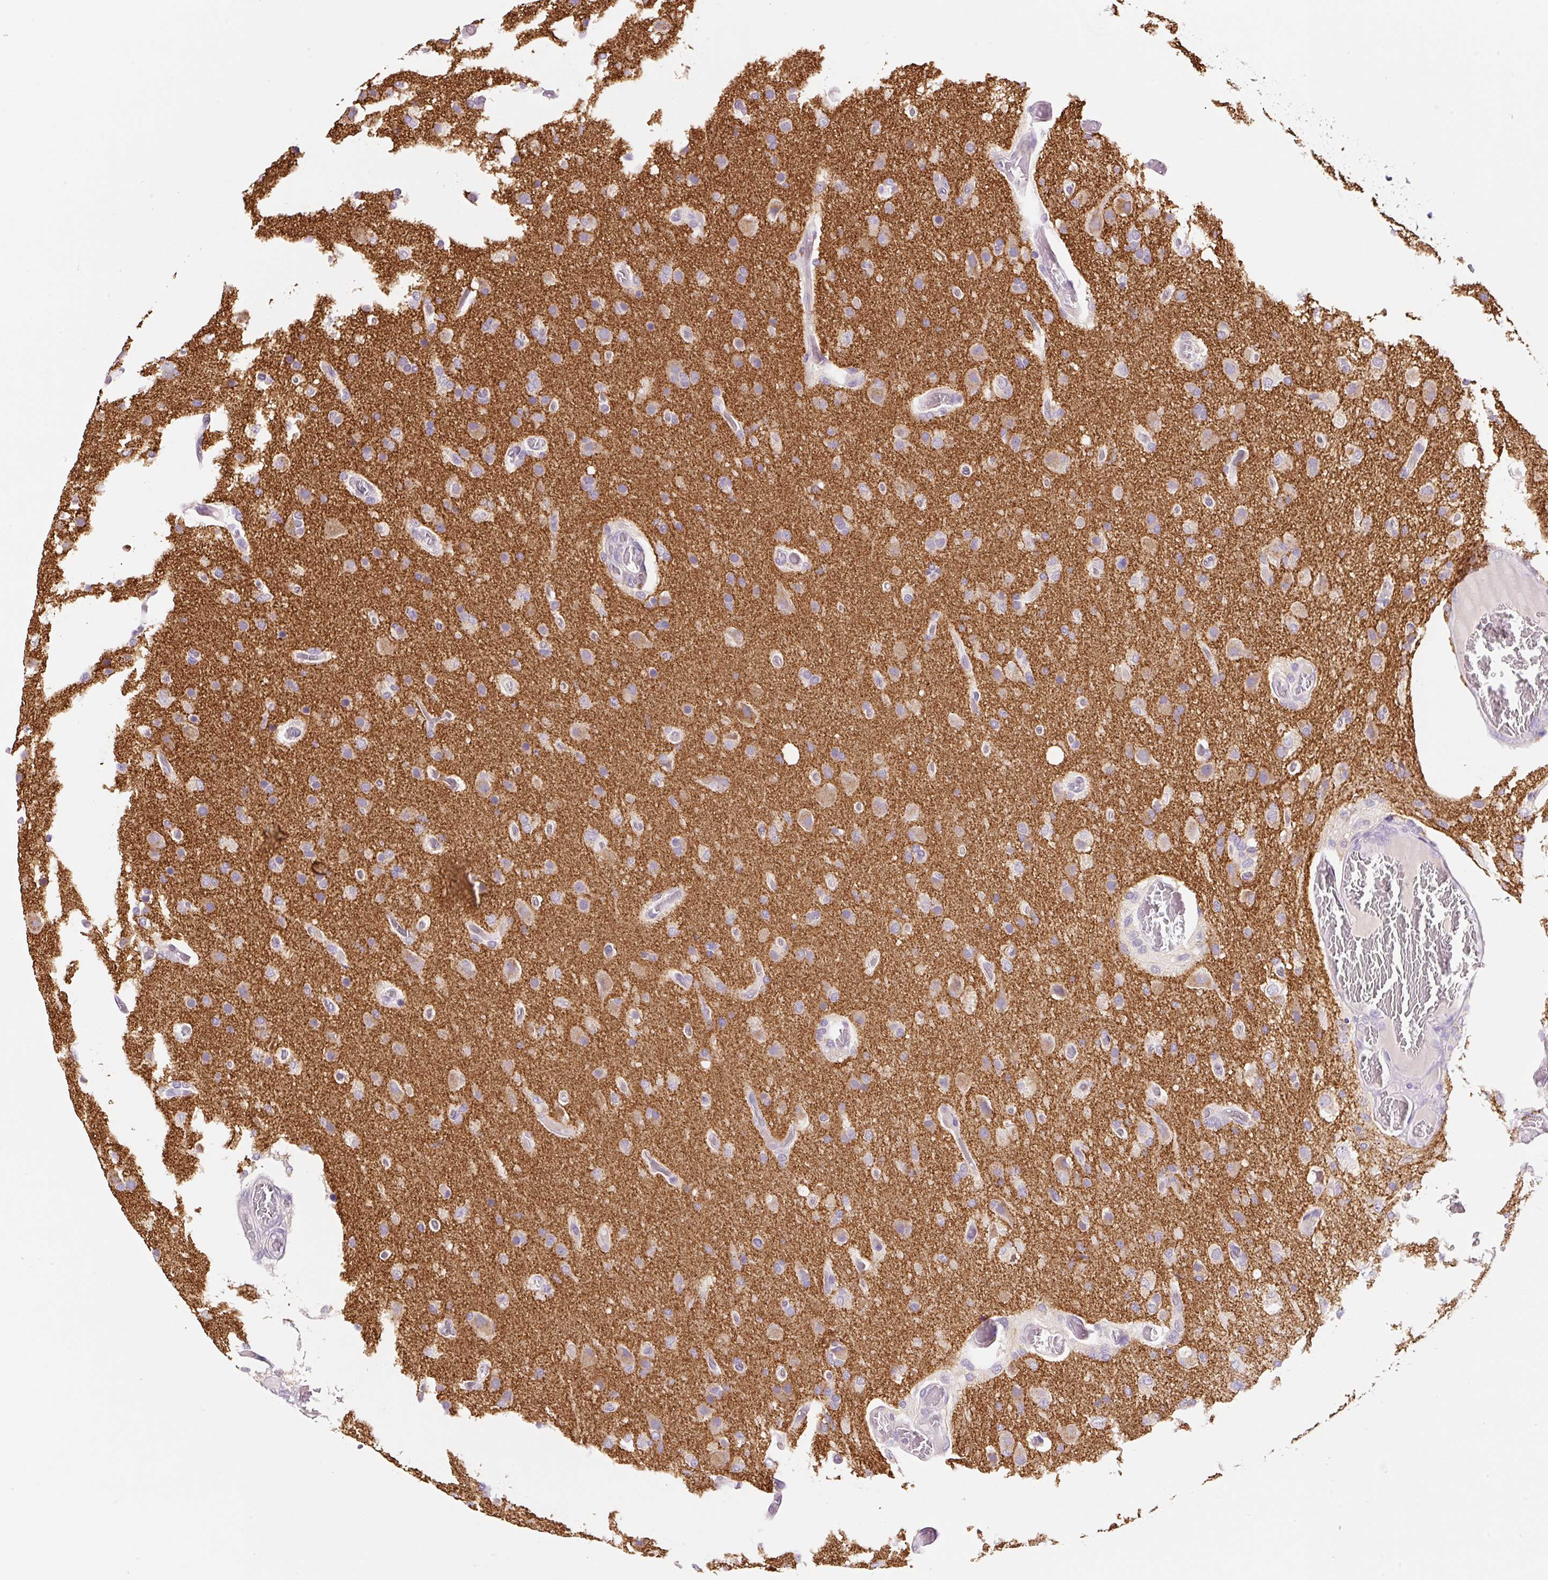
{"staining": {"intensity": "negative", "quantity": "none", "location": "none"}, "tissue": "glioma", "cell_type": "Tumor cells", "image_type": "cancer", "snomed": [{"axis": "morphology", "description": "Glioma, malignant, High grade"}, {"axis": "topography", "description": "Brain"}], "caption": "Human malignant glioma (high-grade) stained for a protein using immunohistochemistry shows no expression in tumor cells.", "gene": "SYP", "patient": {"sex": "female", "age": 74}}